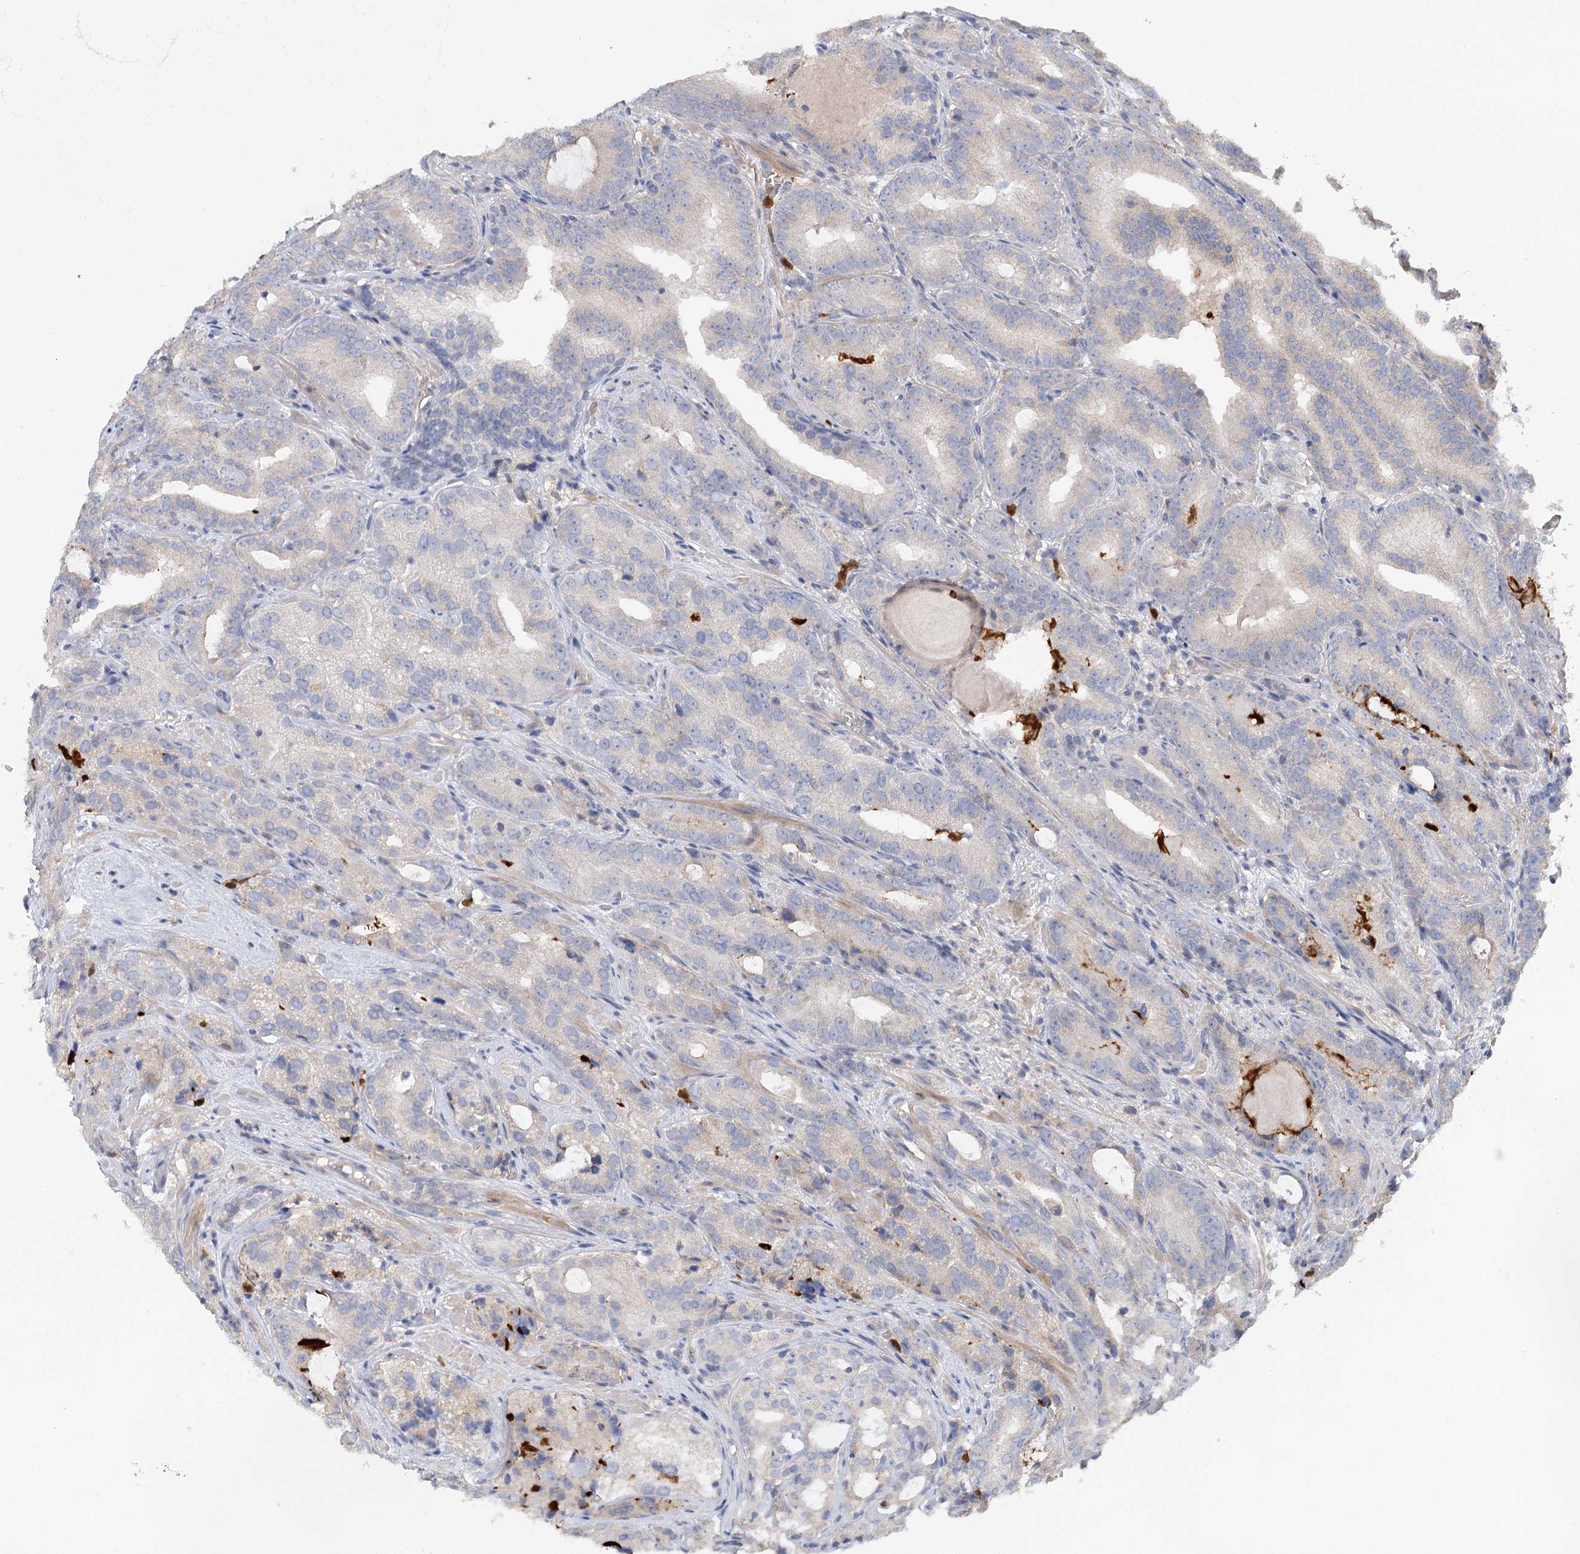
{"staining": {"intensity": "negative", "quantity": "none", "location": "none"}, "tissue": "prostate cancer", "cell_type": "Tumor cells", "image_type": "cancer", "snomed": [{"axis": "morphology", "description": "Adenocarcinoma, High grade"}, {"axis": "topography", "description": "Prostate"}], "caption": "High power microscopy micrograph of an immunohistochemistry (IHC) histopathology image of prostate cancer (high-grade adenocarcinoma), revealing no significant expression in tumor cells.", "gene": "EPB41L5", "patient": {"sex": "male", "age": 57}}